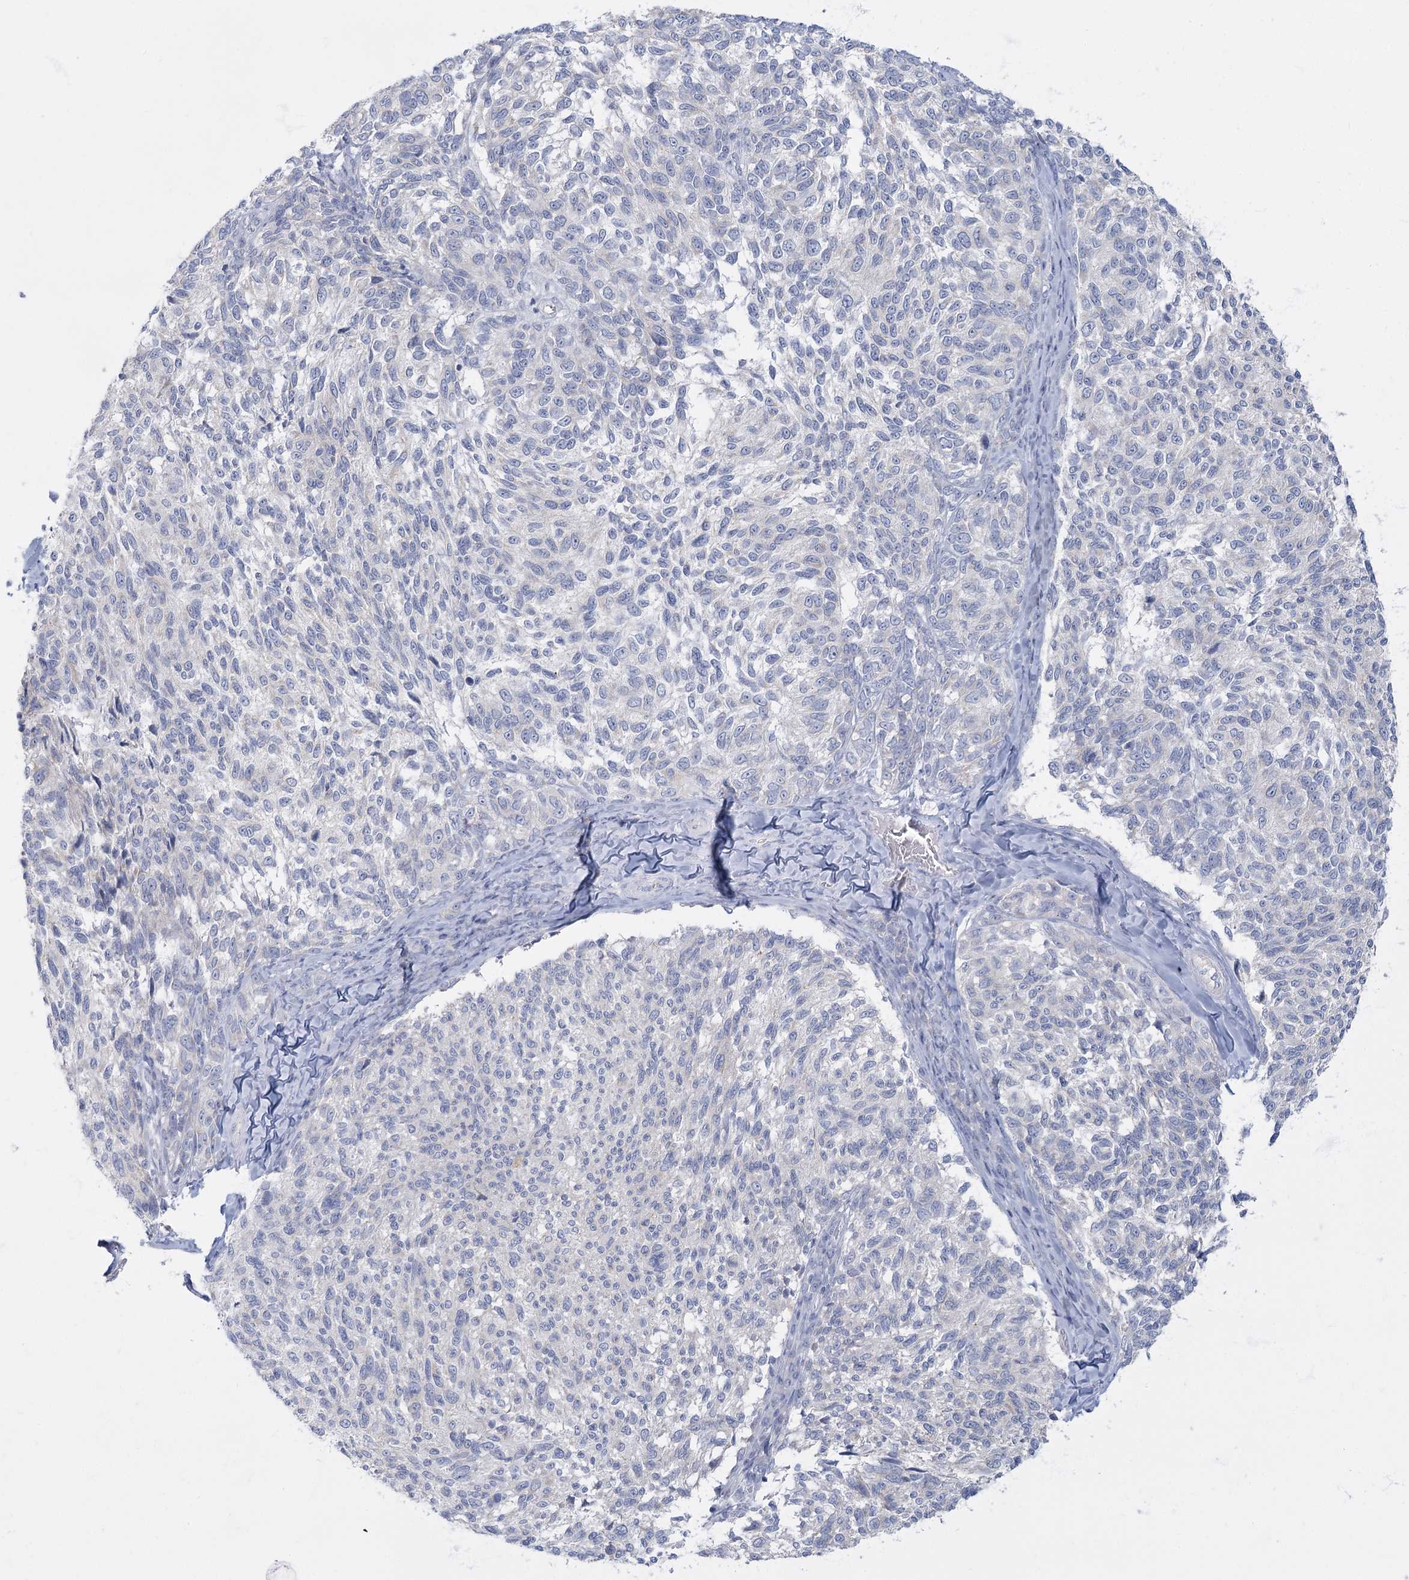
{"staining": {"intensity": "negative", "quantity": "none", "location": "none"}, "tissue": "melanoma", "cell_type": "Tumor cells", "image_type": "cancer", "snomed": [{"axis": "morphology", "description": "Malignant melanoma, NOS"}, {"axis": "topography", "description": "Skin"}], "caption": "This image is of malignant melanoma stained with IHC to label a protein in brown with the nuclei are counter-stained blue. There is no staining in tumor cells.", "gene": "FAM110C", "patient": {"sex": "female", "age": 73}}